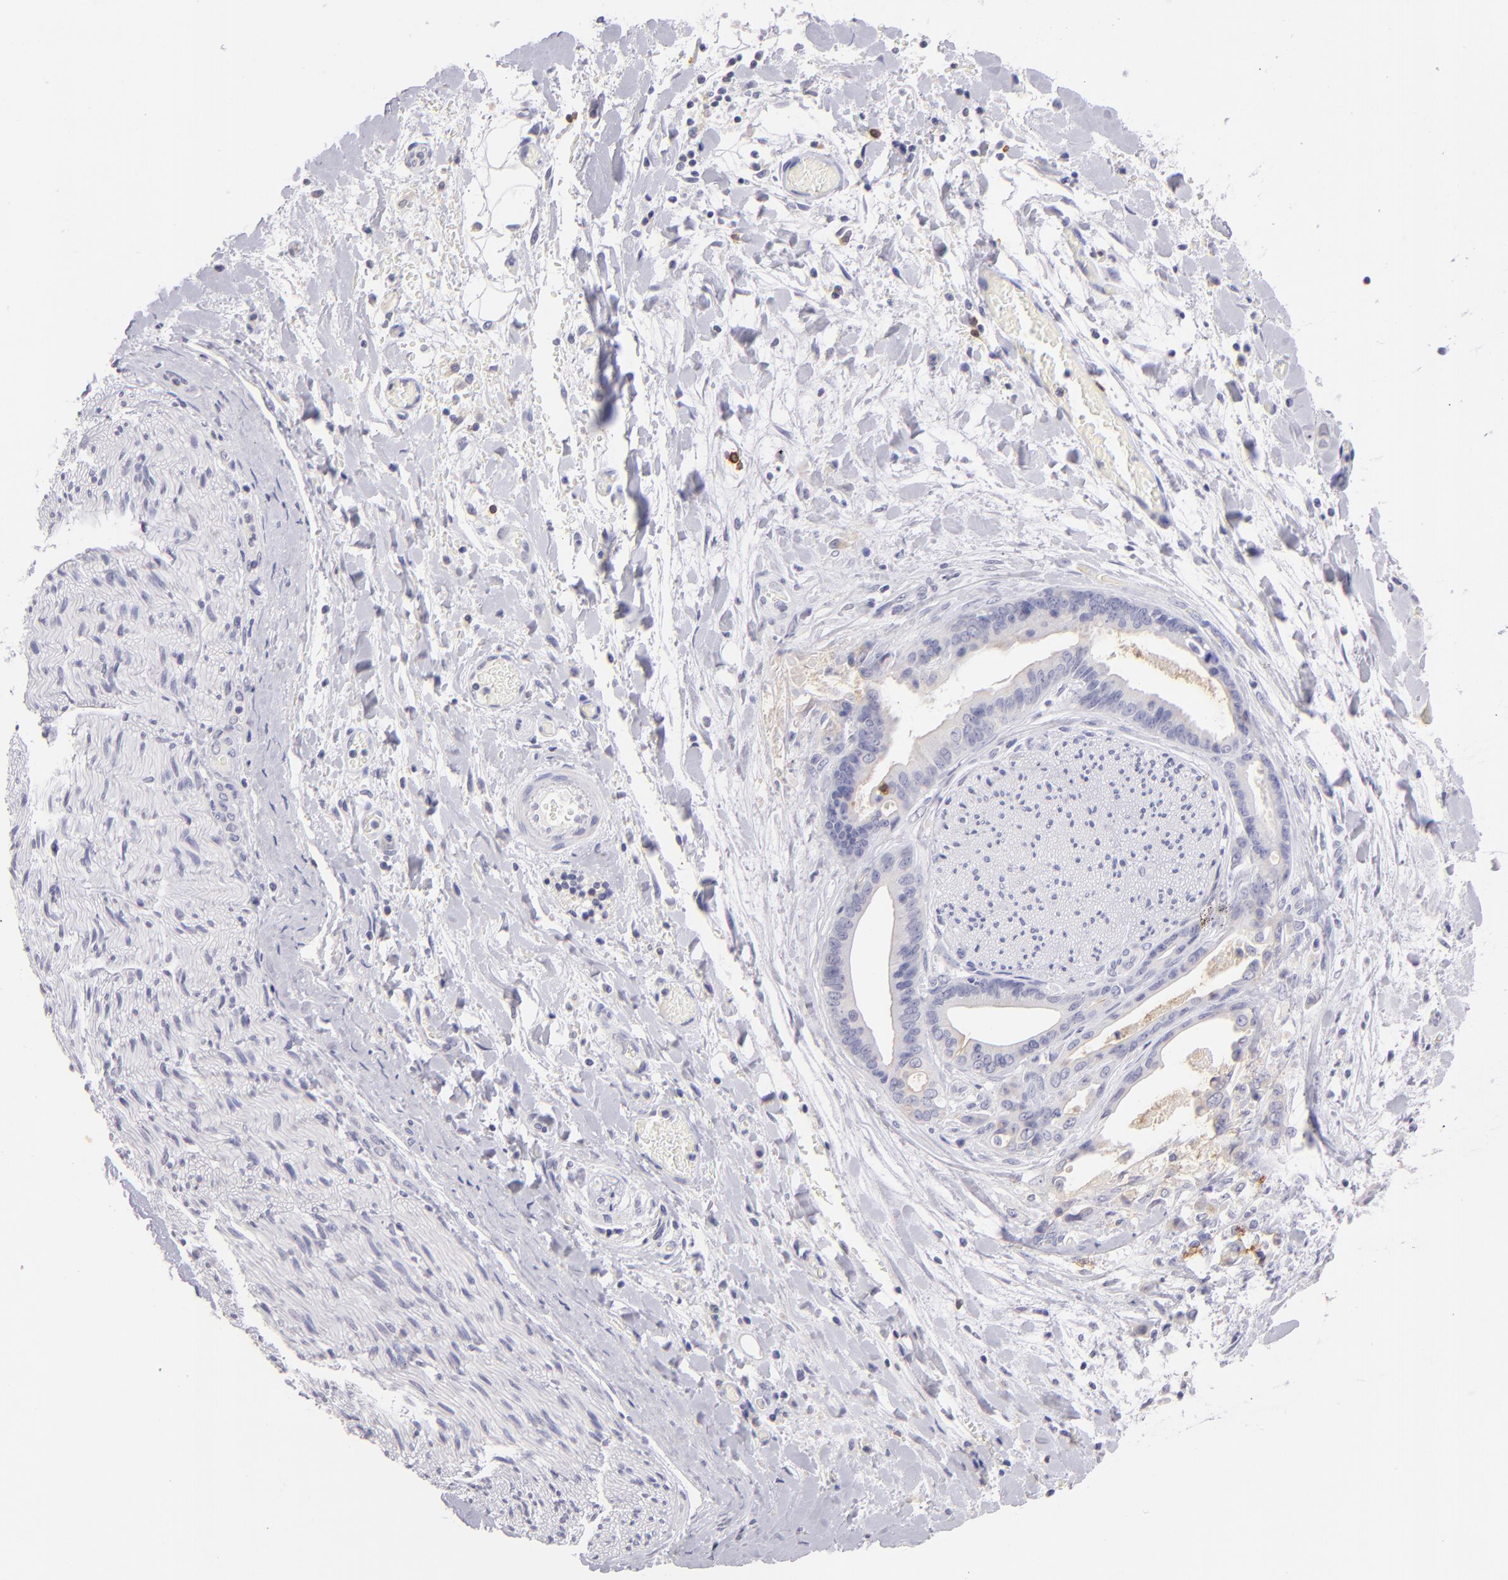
{"staining": {"intensity": "negative", "quantity": "none", "location": "none"}, "tissue": "liver cancer", "cell_type": "Tumor cells", "image_type": "cancer", "snomed": [{"axis": "morphology", "description": "Cholangiocarcinoma"}, {"axis": "topography", "description": "Liver"}], "caption": "This is an immunohistochemistry histopathology image of liver cholangiocarcinoma. There is no staining in tumor cells.", "gene": "IL2RA", "patient": {"sex": "male", "age": 58}}